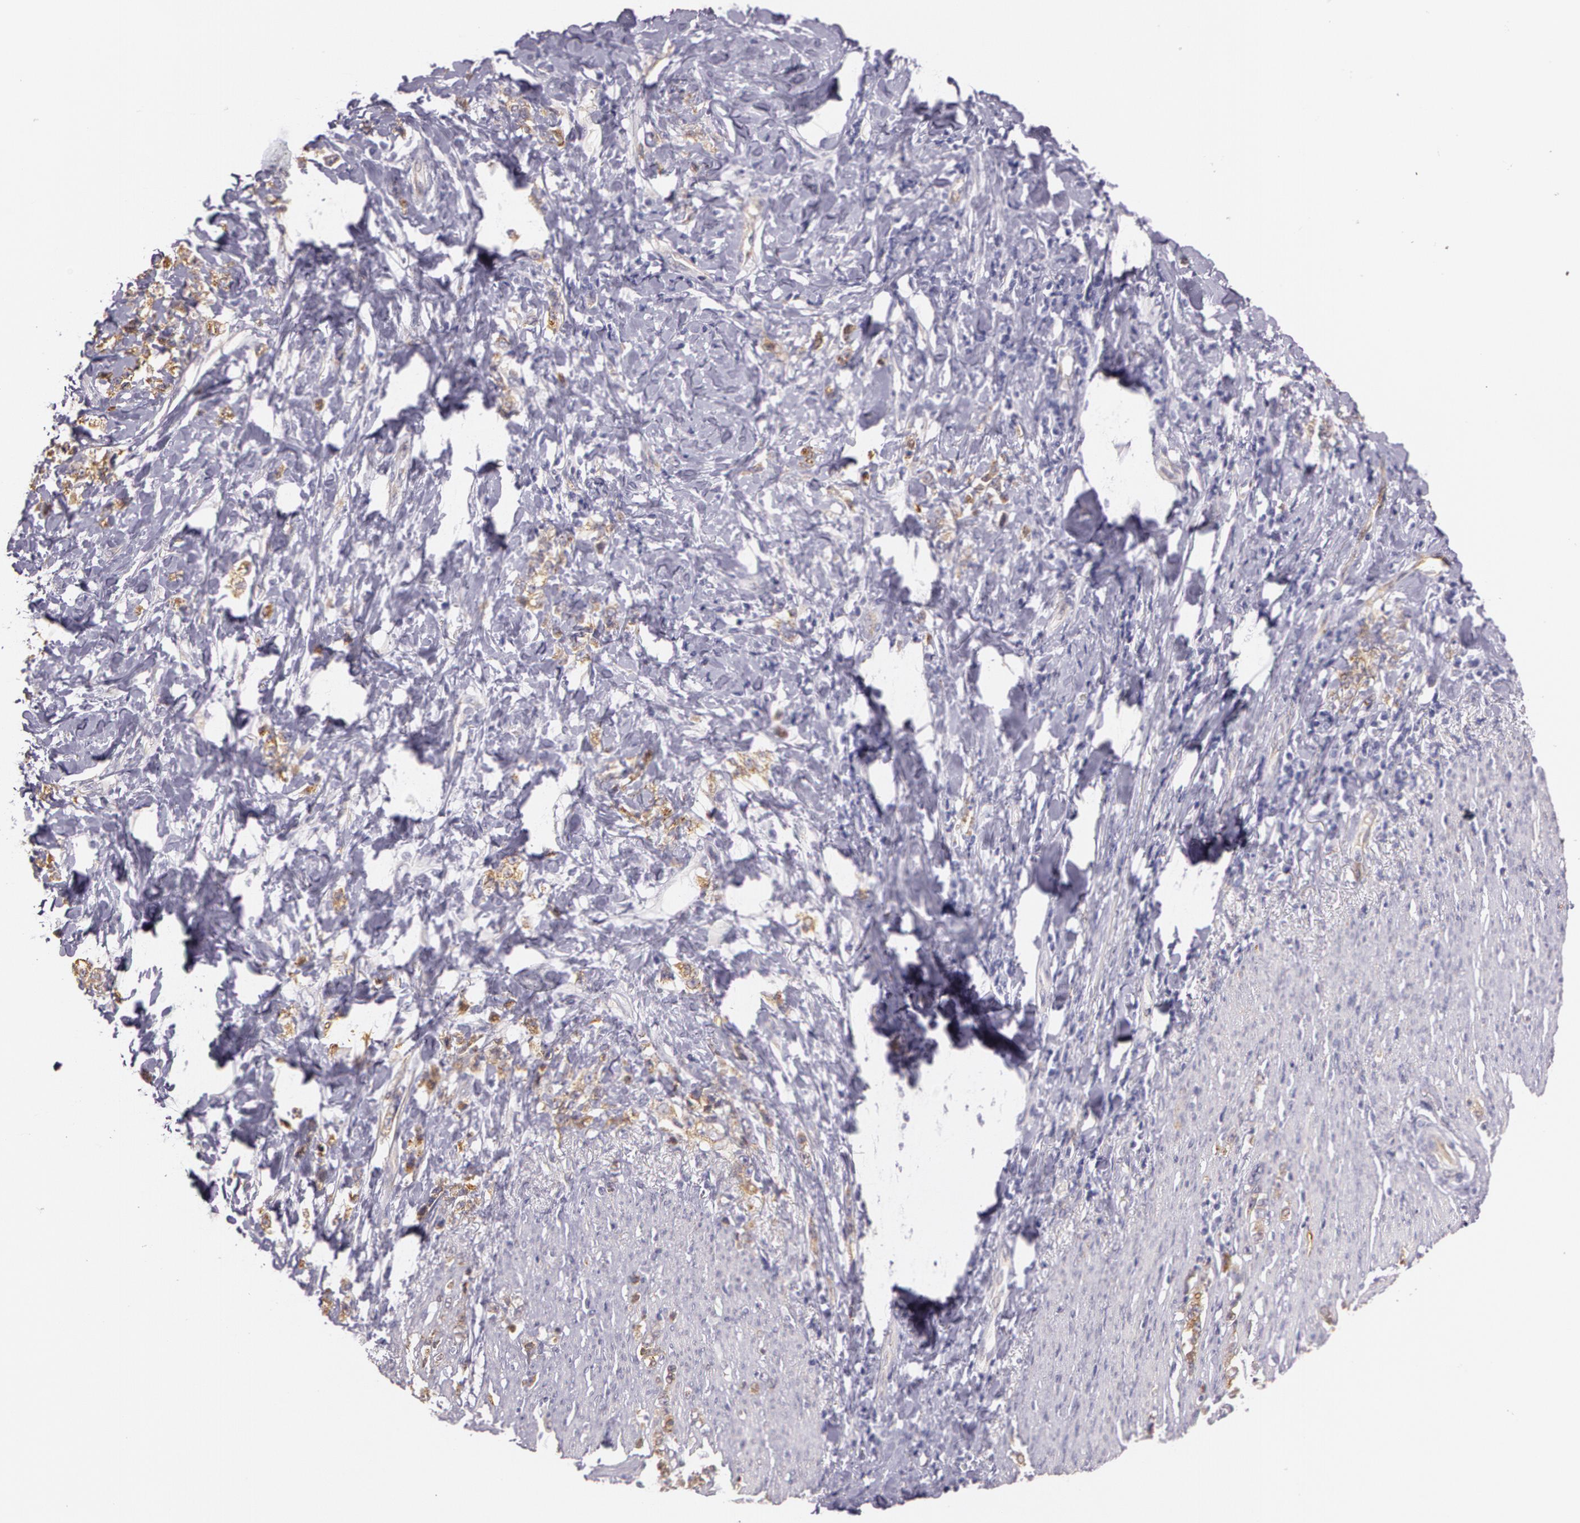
{"staining": {"intensity": "moderate", "quantity": ">75%", "location": "cytoplasmic/membranous"}, "tissue": "stomach cancer", "cell_type": "Tumor cells", "image_type": "cancer", "snomed": [{"axis": "morphology", "description": "Adenocarcinoma, NOS"}, {"axis": "topography", "description": "Stomach, lower"}], "caption": "Human stomach cancer stained with a brown dye exhibits moderate cytoplasmic/membranous positive staining in approximately >75% of tumor cells.", "gene": "APP", "patient": {"sex": "male", "age": 88}}